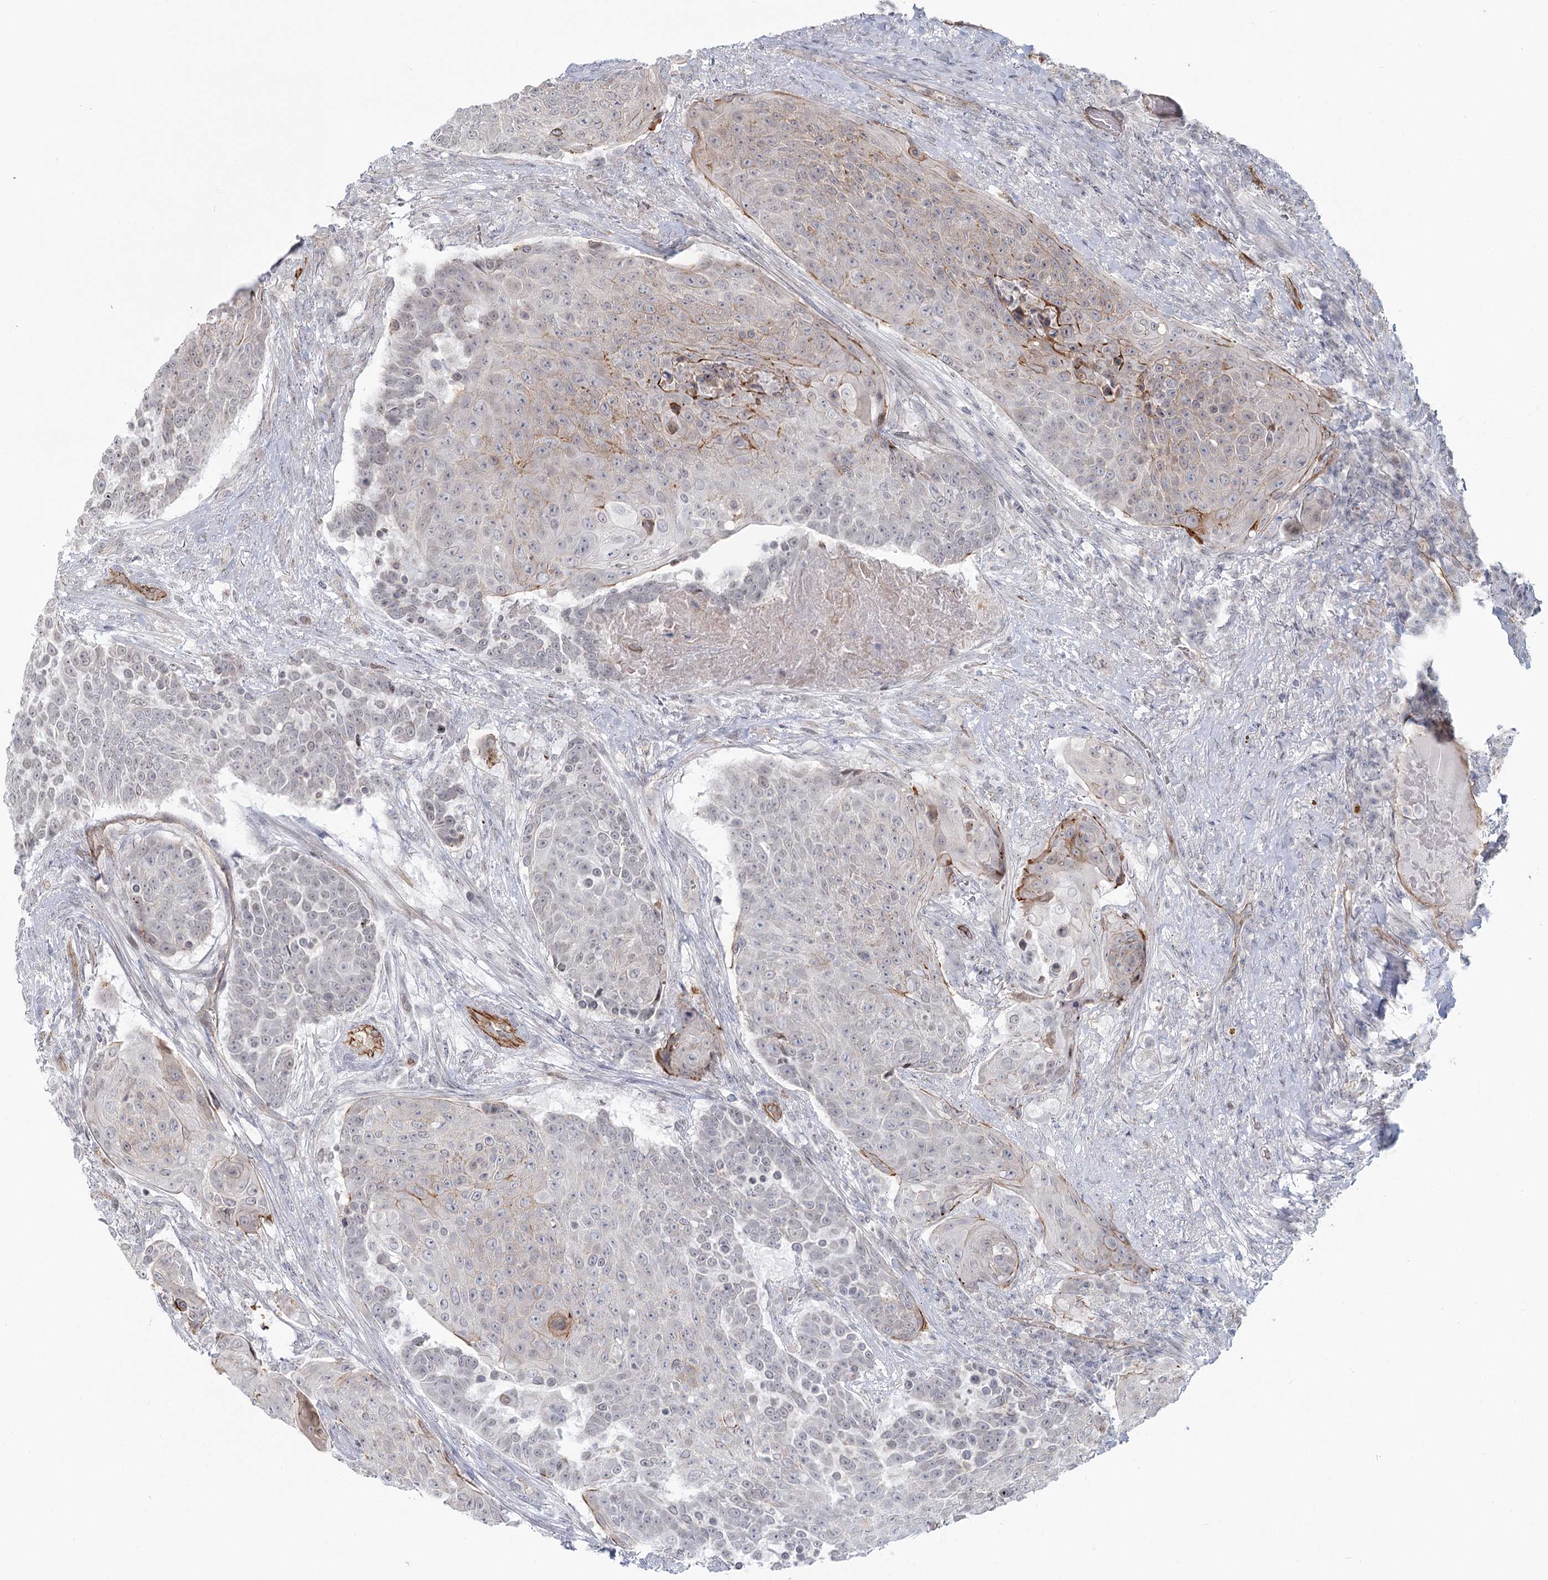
{"staining": {"intensity": "moderate", "quantity": "<25%", "location": "cytoplasmic/membranous"}, "tissue": "urothelial cancer", "cell_type": "Tumor cells", "image_type": "cancer", "snomed": [{"axis": "morphology", "description": "Urothelial carcinoma, High grade"}, {"axis": "topography", "description": "Urinary bladder"}], "caption": "Urothelial cancer stained for a protein (brown) exhibits moderate cytoplasmic/membranous positive staining in approximately <25% of tumor cells.", "gene": "ABHD8", "patient": {"sex": "female", "age": 63}}